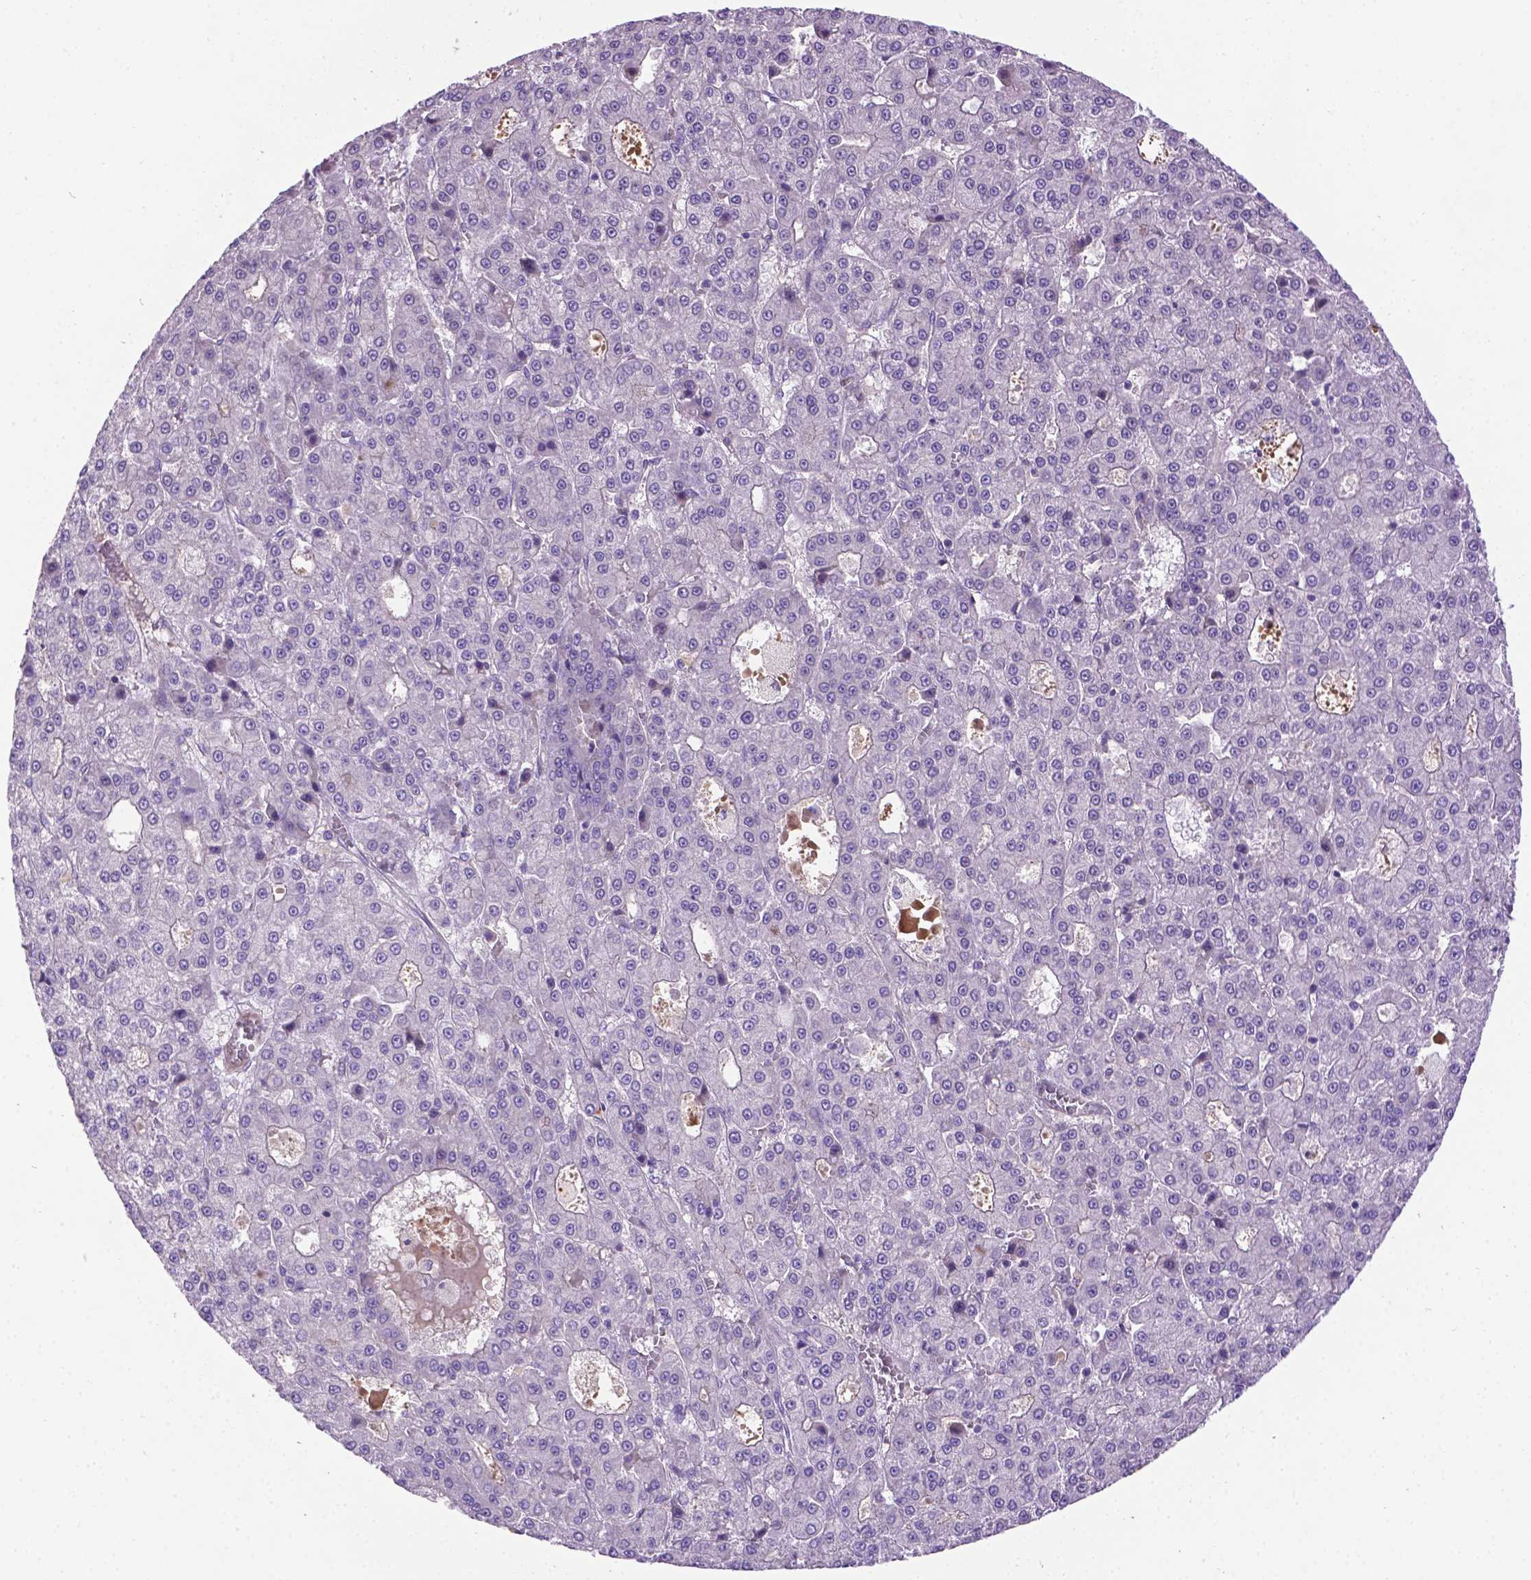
{"staining": {"intensity": "negative", "quantity": "none", "location": "none"}, "tissue": "liver cancer", "cell_type": "Tumor cells", "image_type": "cancer", "snomed": [{"axis": "morphology", "description": "Carcinoma, Hepatocellular, NOS"}, {"axis": "topography", "description": "Liver"}], "caption": "There is no significant expression in tumor cells of liver cancer.", "gene": "CCER2", "patient": {"sex": "male", "age": 70}}